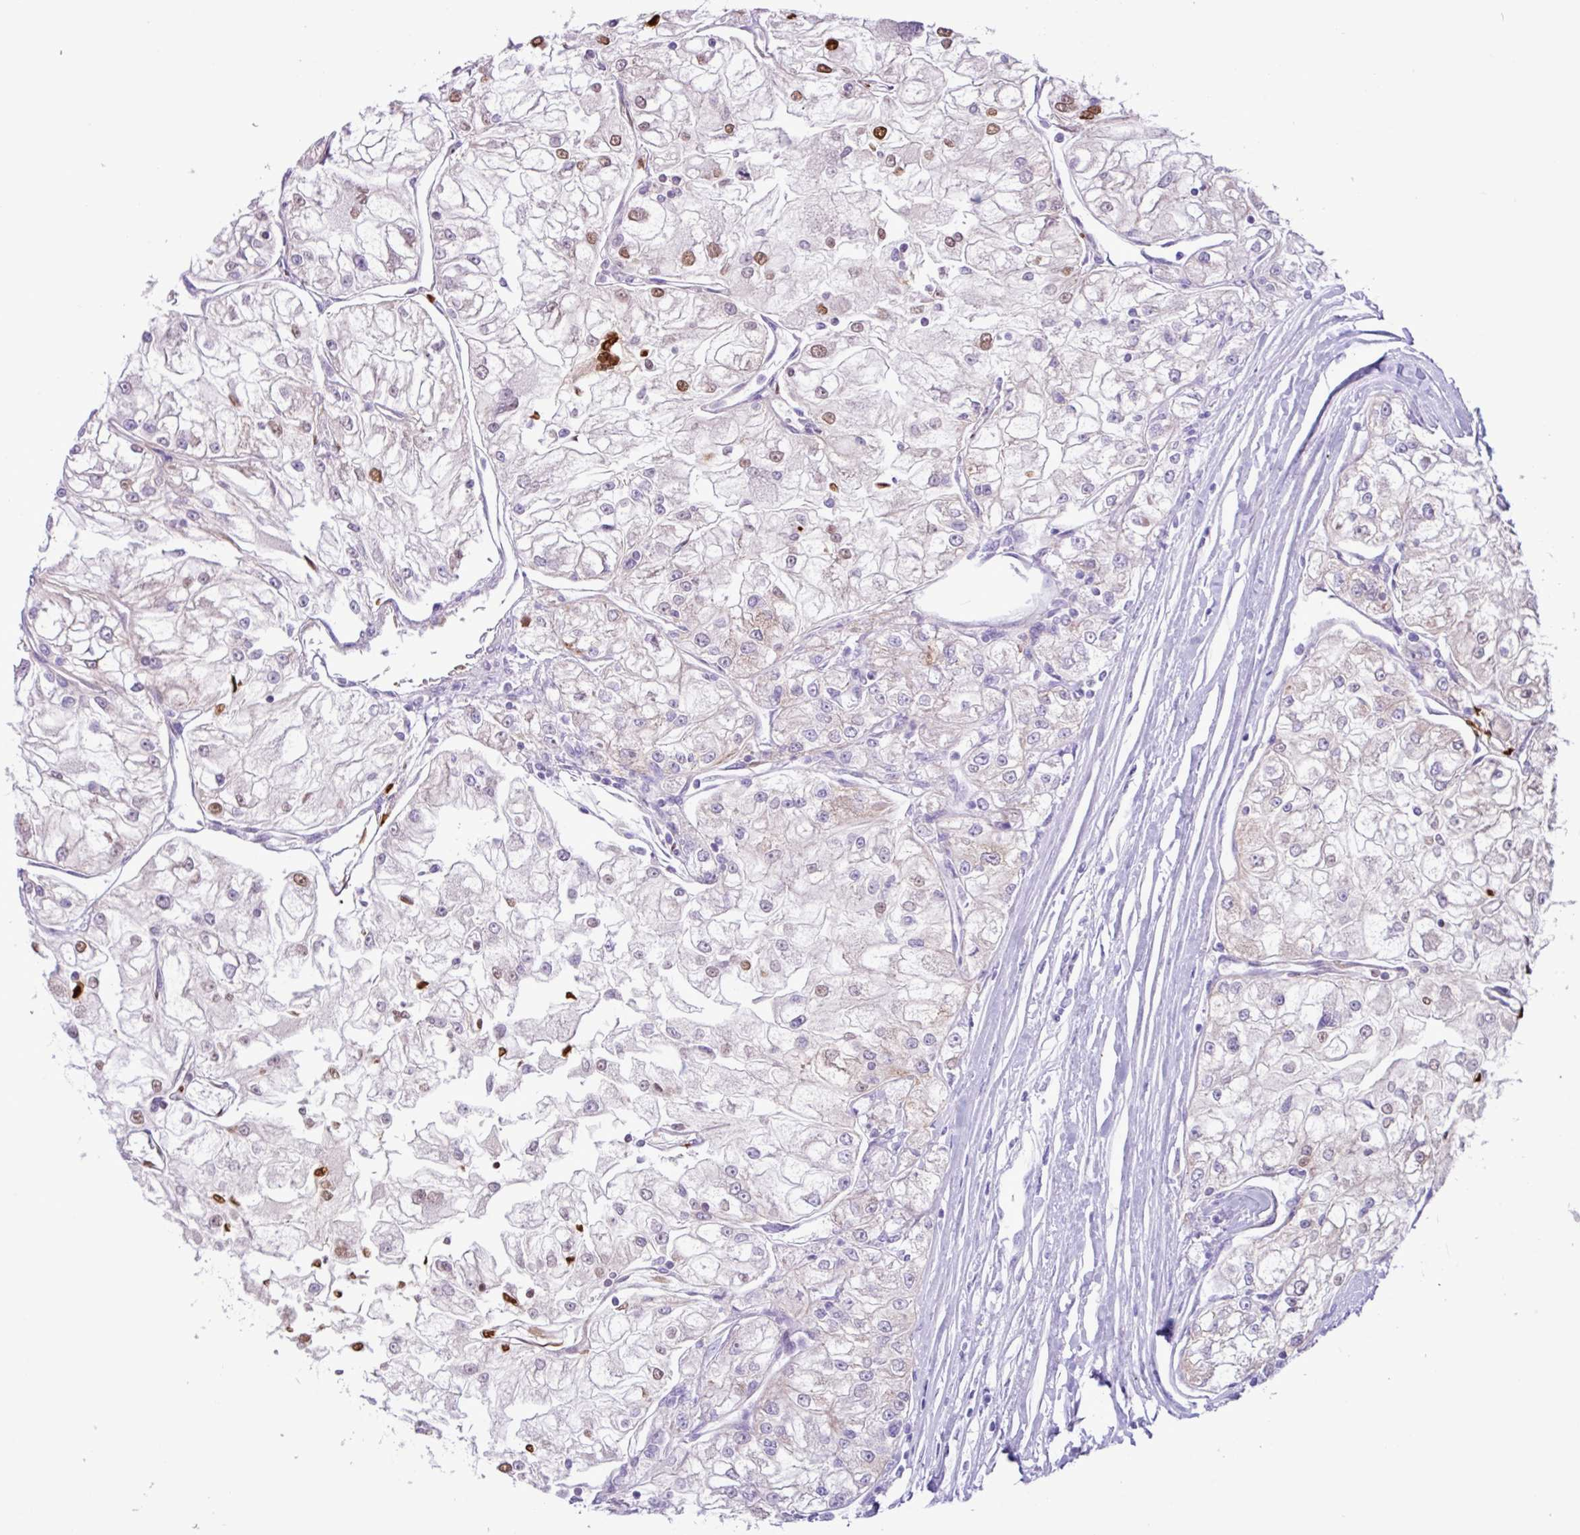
{"staining": {"intensity": "weak", "quantity": "<25%", "location": "cytoplasmic/membranous"}, "tissue": "renal cancer", "cell_type": "Tumor cells", "image_type": "cancer", "snomed": [{"axis": "morphology", "description": "Adenocarcinoma, NOS"}, {"axis": "topography", "description": "Kidney"}], "caption": "Immunohistochemistry micrograph of neoplastic tissue: human renal adenocarcinoma stained with DAB shows no significant protein staining in tumor cells.", "gene": "CKMT2", "patient": {"sex": "female", "age": 72}}